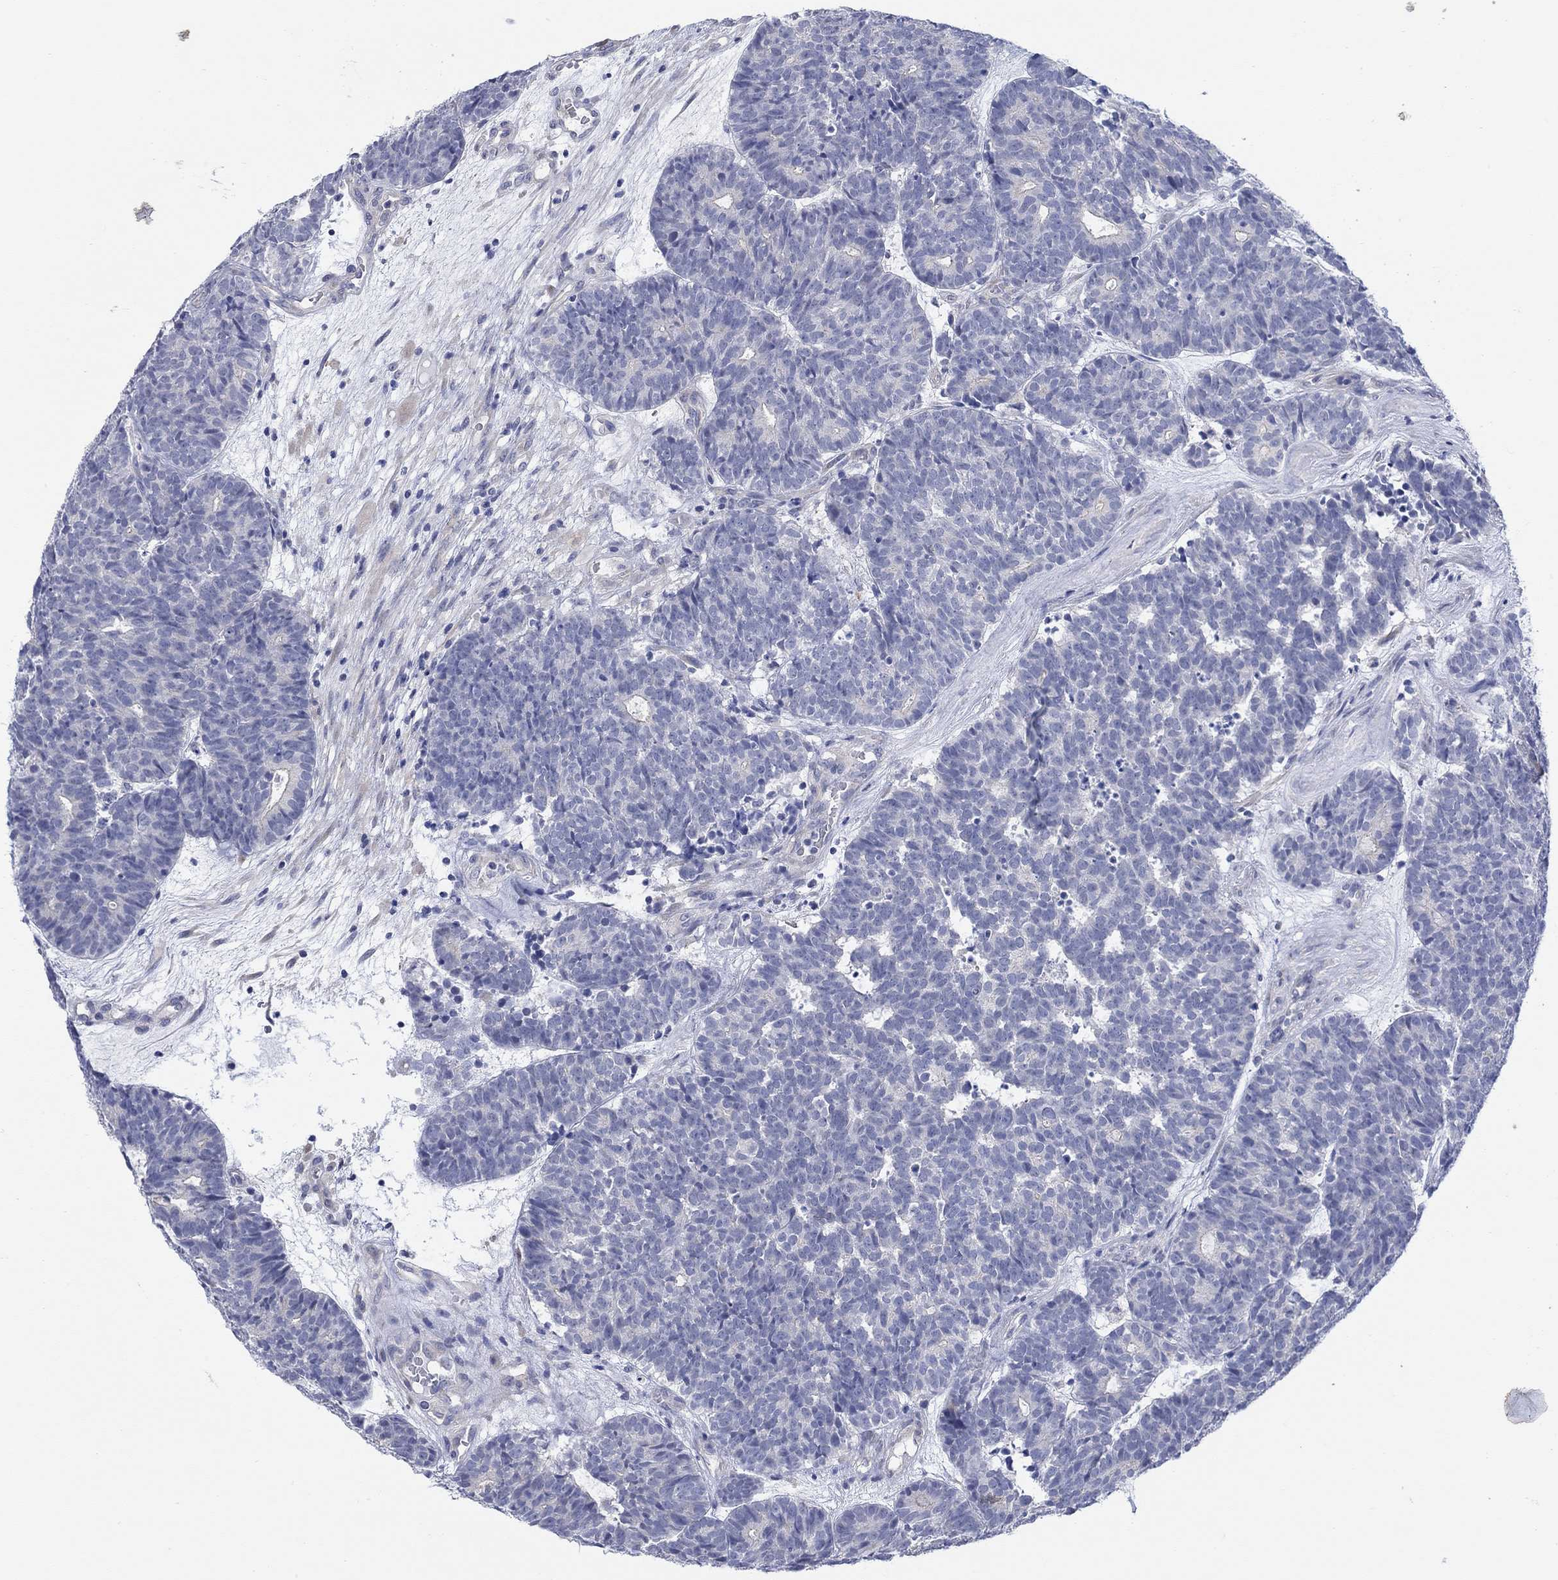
{"staining": {"intensity": "negative", "quantity": "none", "location": "none"}, "tissue": "head and neck cancer", "cell_type": "Tumor cells", "image_type": "cancer", "snomed": [{"axis": "morphology", "description": "Adenocarcinoma, NOS"}, {"axis": "topography", "description": "Head-Neck"}], "caption": "Immunohistochemistry (IHC) of human adenocarcinoma (head and neck) displays no expression in tumor cells.", "gene": "KRT222", "patient": {"sex": "female", "age": 81}}